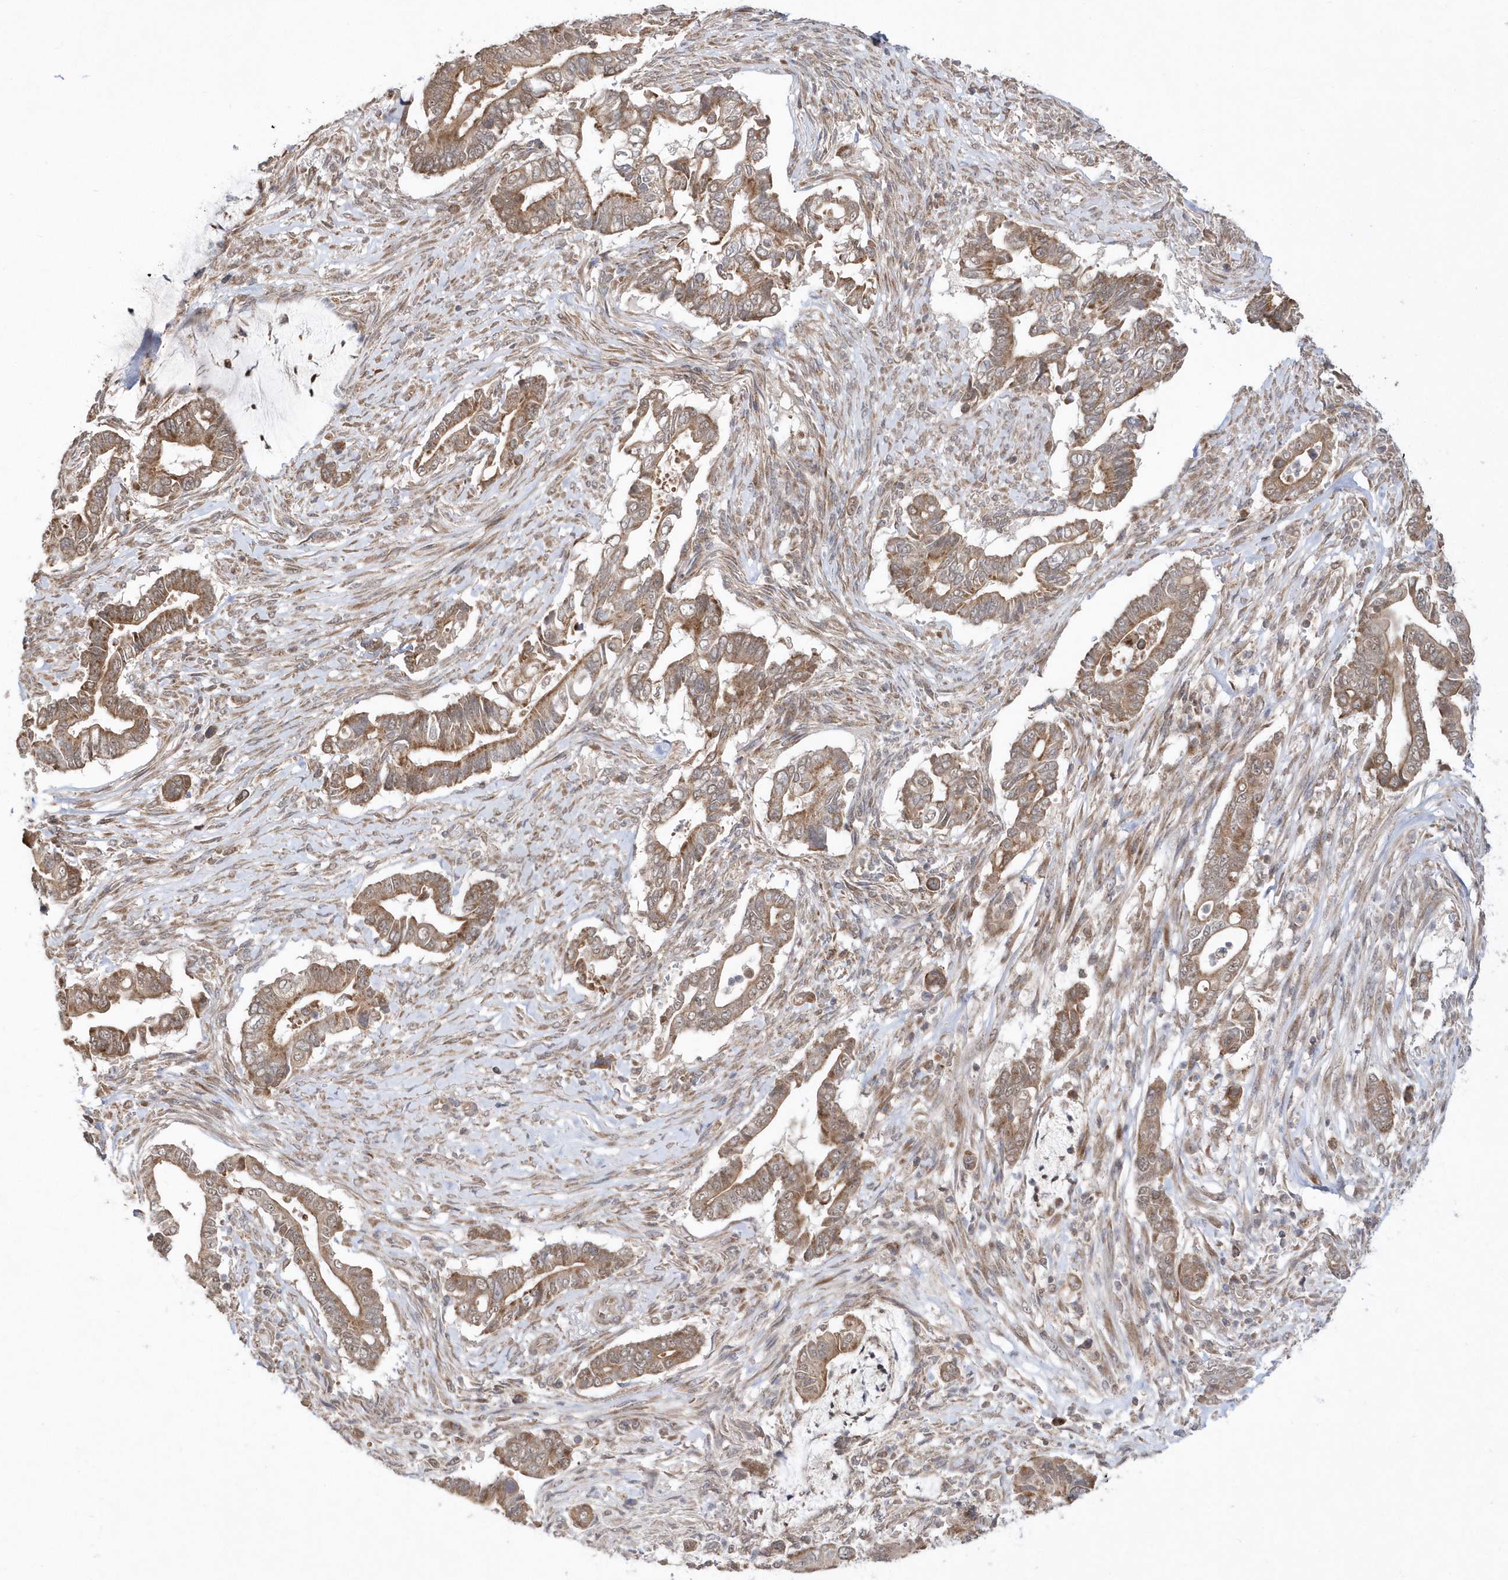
{"staining": {"intensity": "moderate", "quantity": ">75%", "location": "cytoplasmic/membranous"}, "tissue": "pancreatic cancer", "cell_type": "Tumor cells", "image_type": "cancer", "snomed": [{"axis": "morphology", "description": "Adenocarcinoma, NOS"}, {"axis": "topography", "description": "Pancreas"}], "caption": "A medium amount of moderate cytoplasmic/membranous positivity is appreciated in approximately >75% of tumor cells in pancreatic adenocarcinoma tissue.", "gene": "DALRD3", "patient": {"sex": "male", "age": 68}}